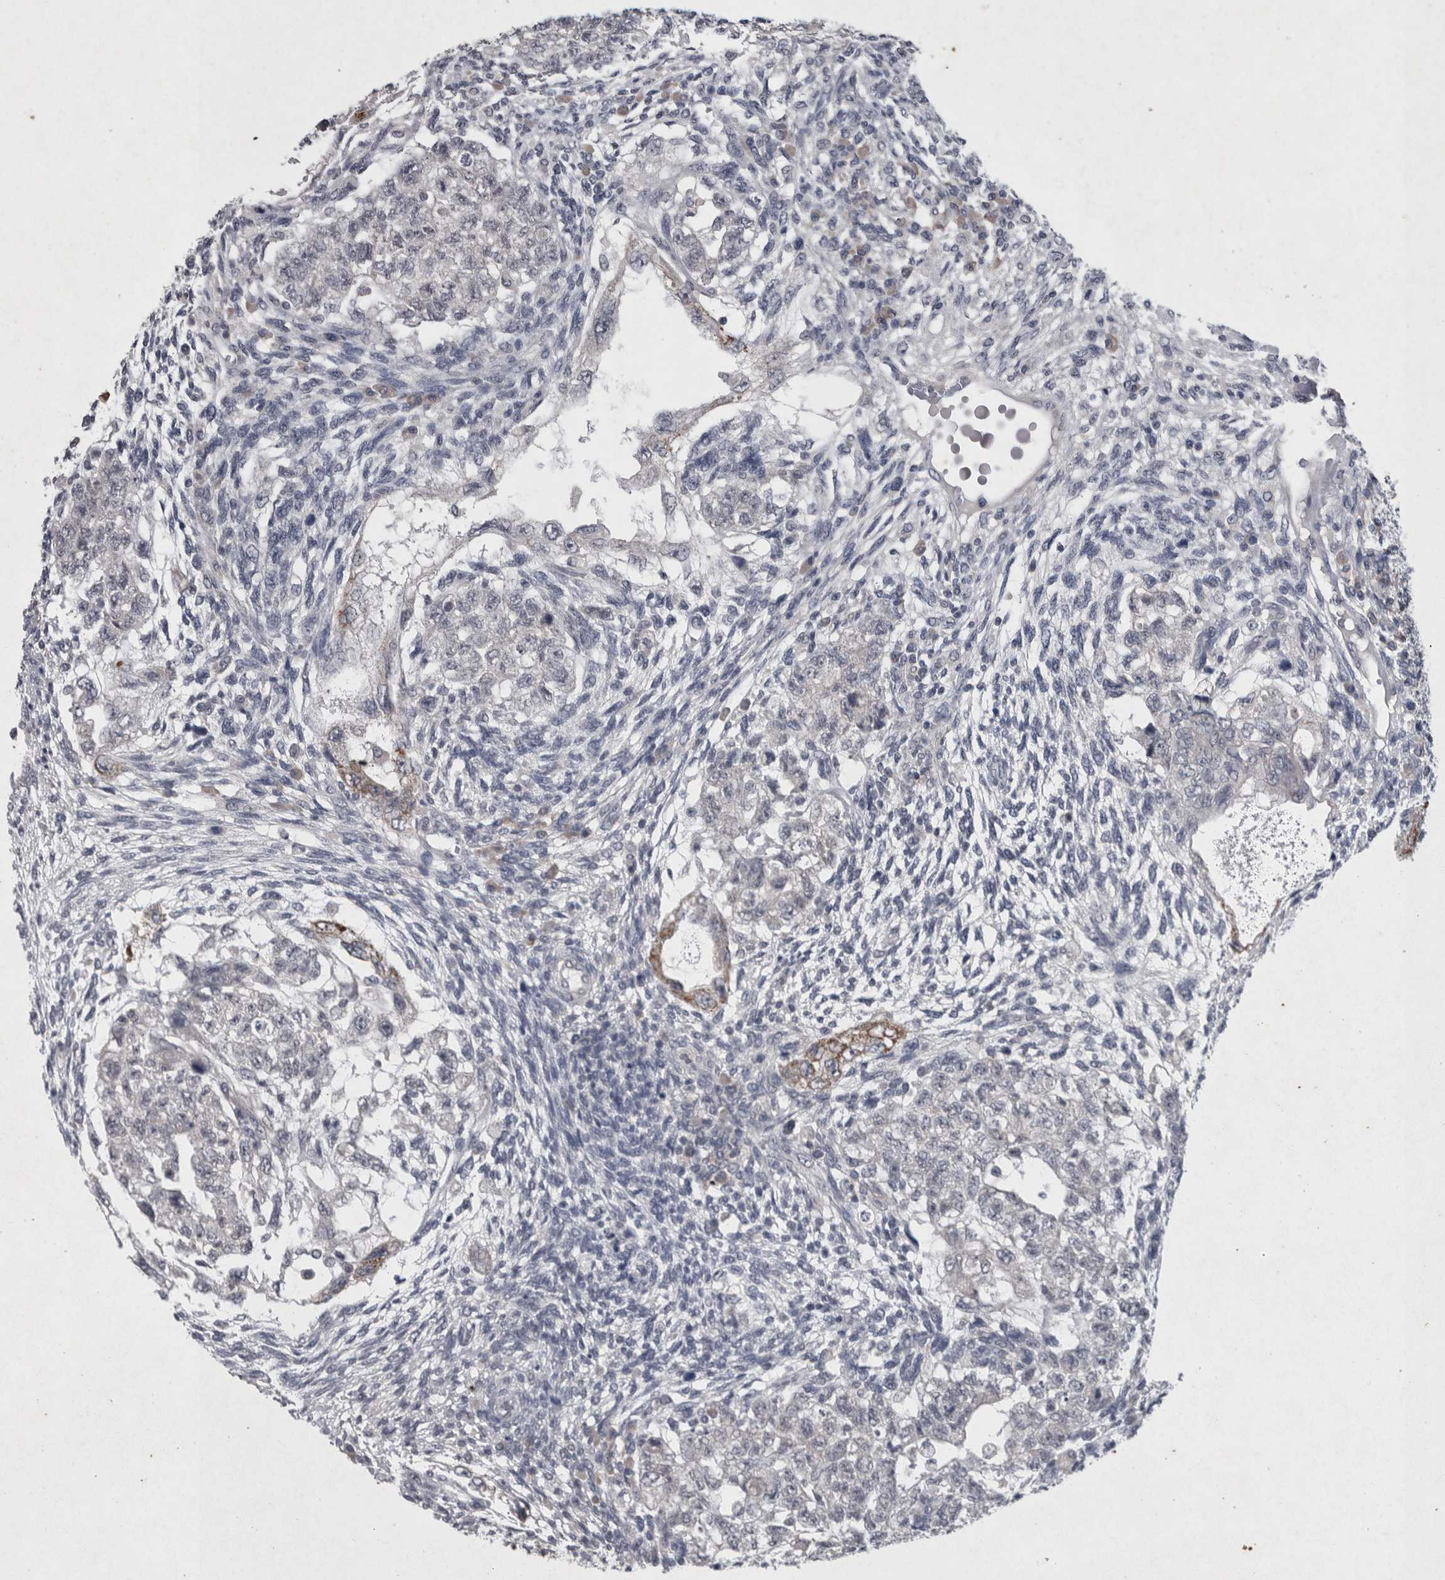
{"staining": {"intensity": "moderate", "quantity": "<25%", "location": "cytoplasmic/membranous"}, "tissue": "testis cancer", "cell_type": "Tumor cells", "image_type": "cancer", "snomed": [{"axis": "morphology", "description": "Normal tissue, NOS"}, {"axis": "morphology", "description": "Carcinoma, Embryonal, NOS"}, {"axis": "topography", "description": "Testis"}], "caption": "A micrograph of embryonal carcinoma (testis) stained for a protein displays moderate cytoplasmic/membranous brown staining in tumor cells. (DAB (3,3'-diaminobenzidine) IHC with brightfield microscopy, high magnification).", "gene": "WNT7A", "patient": {"sex": "male", "age": 36}}